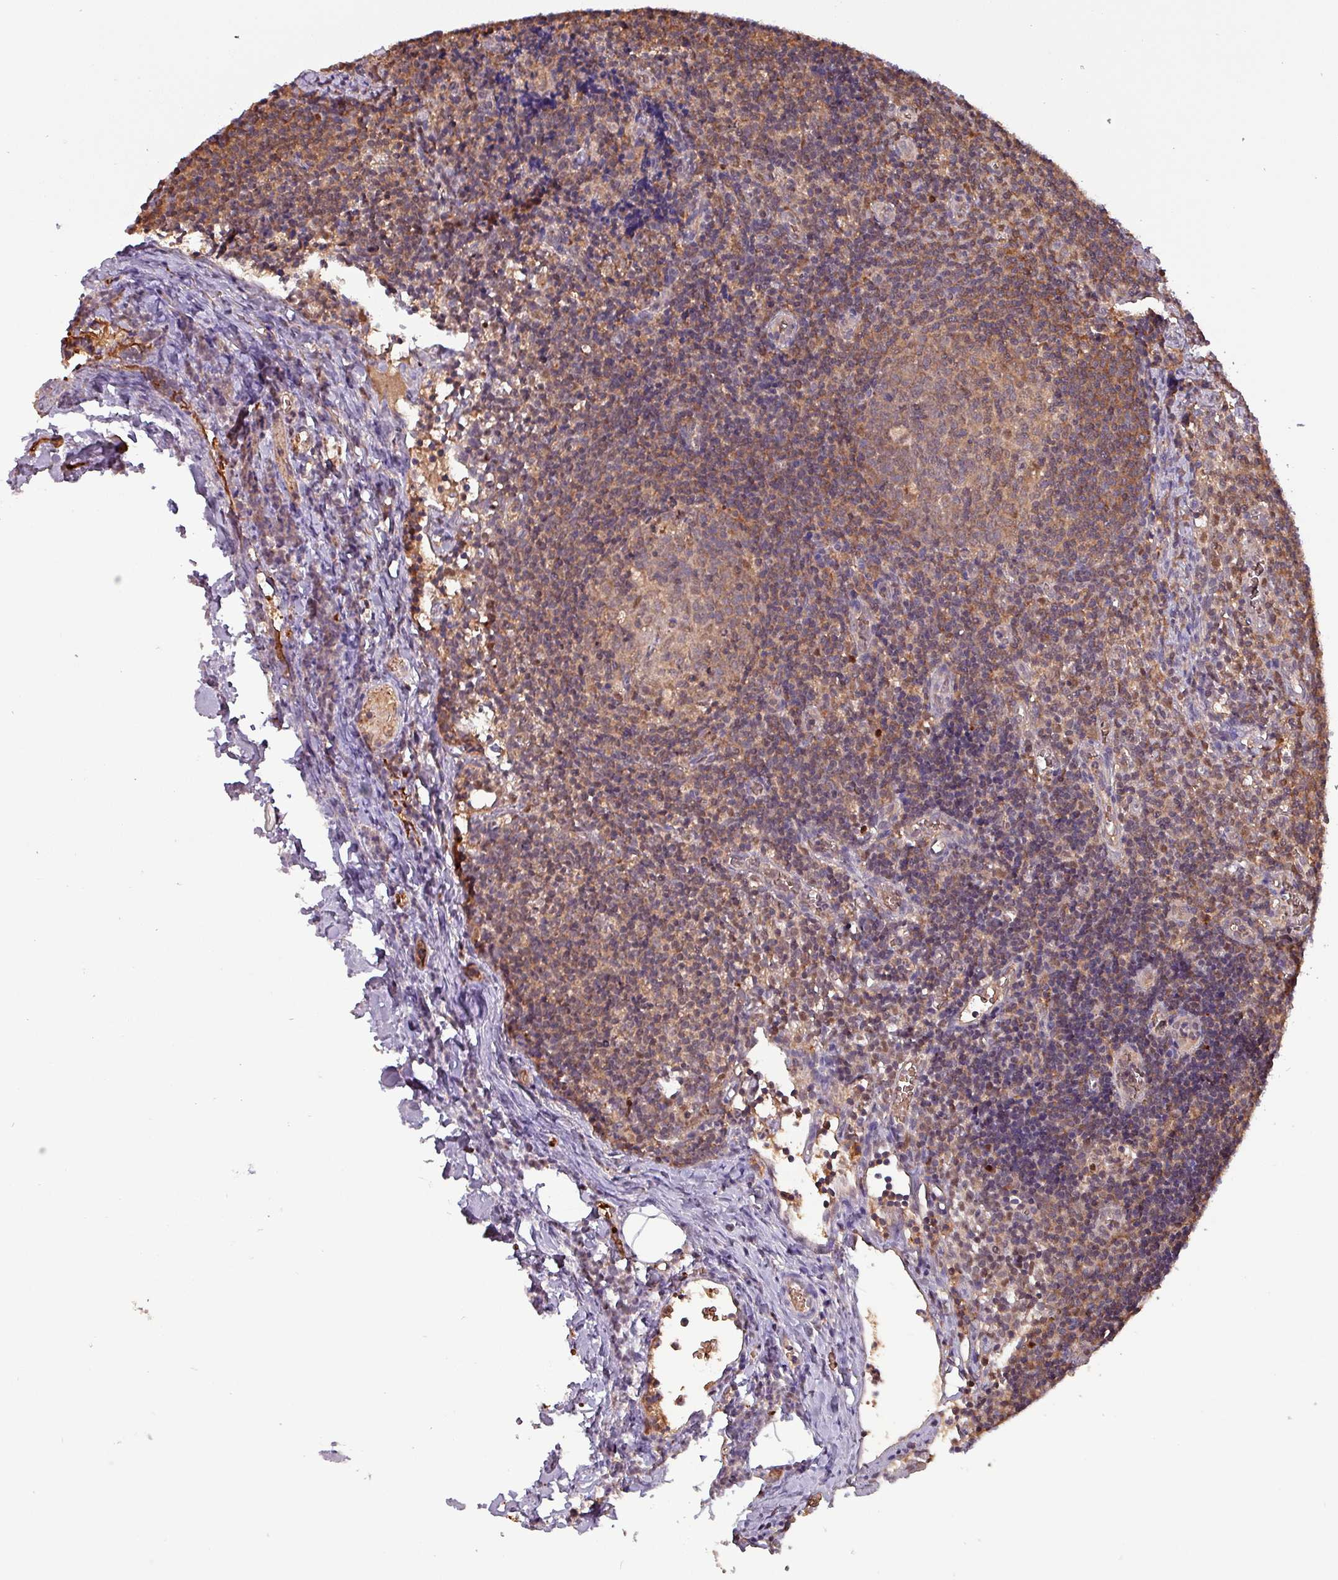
{"staining": {"intensity": "moderate", "quantity": ">75%", "location": "cytoplasmic/membranous"}, "tissue": "lymph node", "cell_type": "Germinal center cells", "image_type": "normal", "snomed": [{"axis": "morphology", "description": "Normal tissue, NOS"}, {"axis": "topography", "description": "Lymph node"}], "caption": "Immunohistochemistry (IHC) histopathology image of normal human lymph node stained for a protein (brown), which shows medium levels of moderate cytoplasmic/membranous staining in approximately >75% of germinal center cells.", "gene": "PSMB8", "patient": {"sex": "female", "age": 37}}